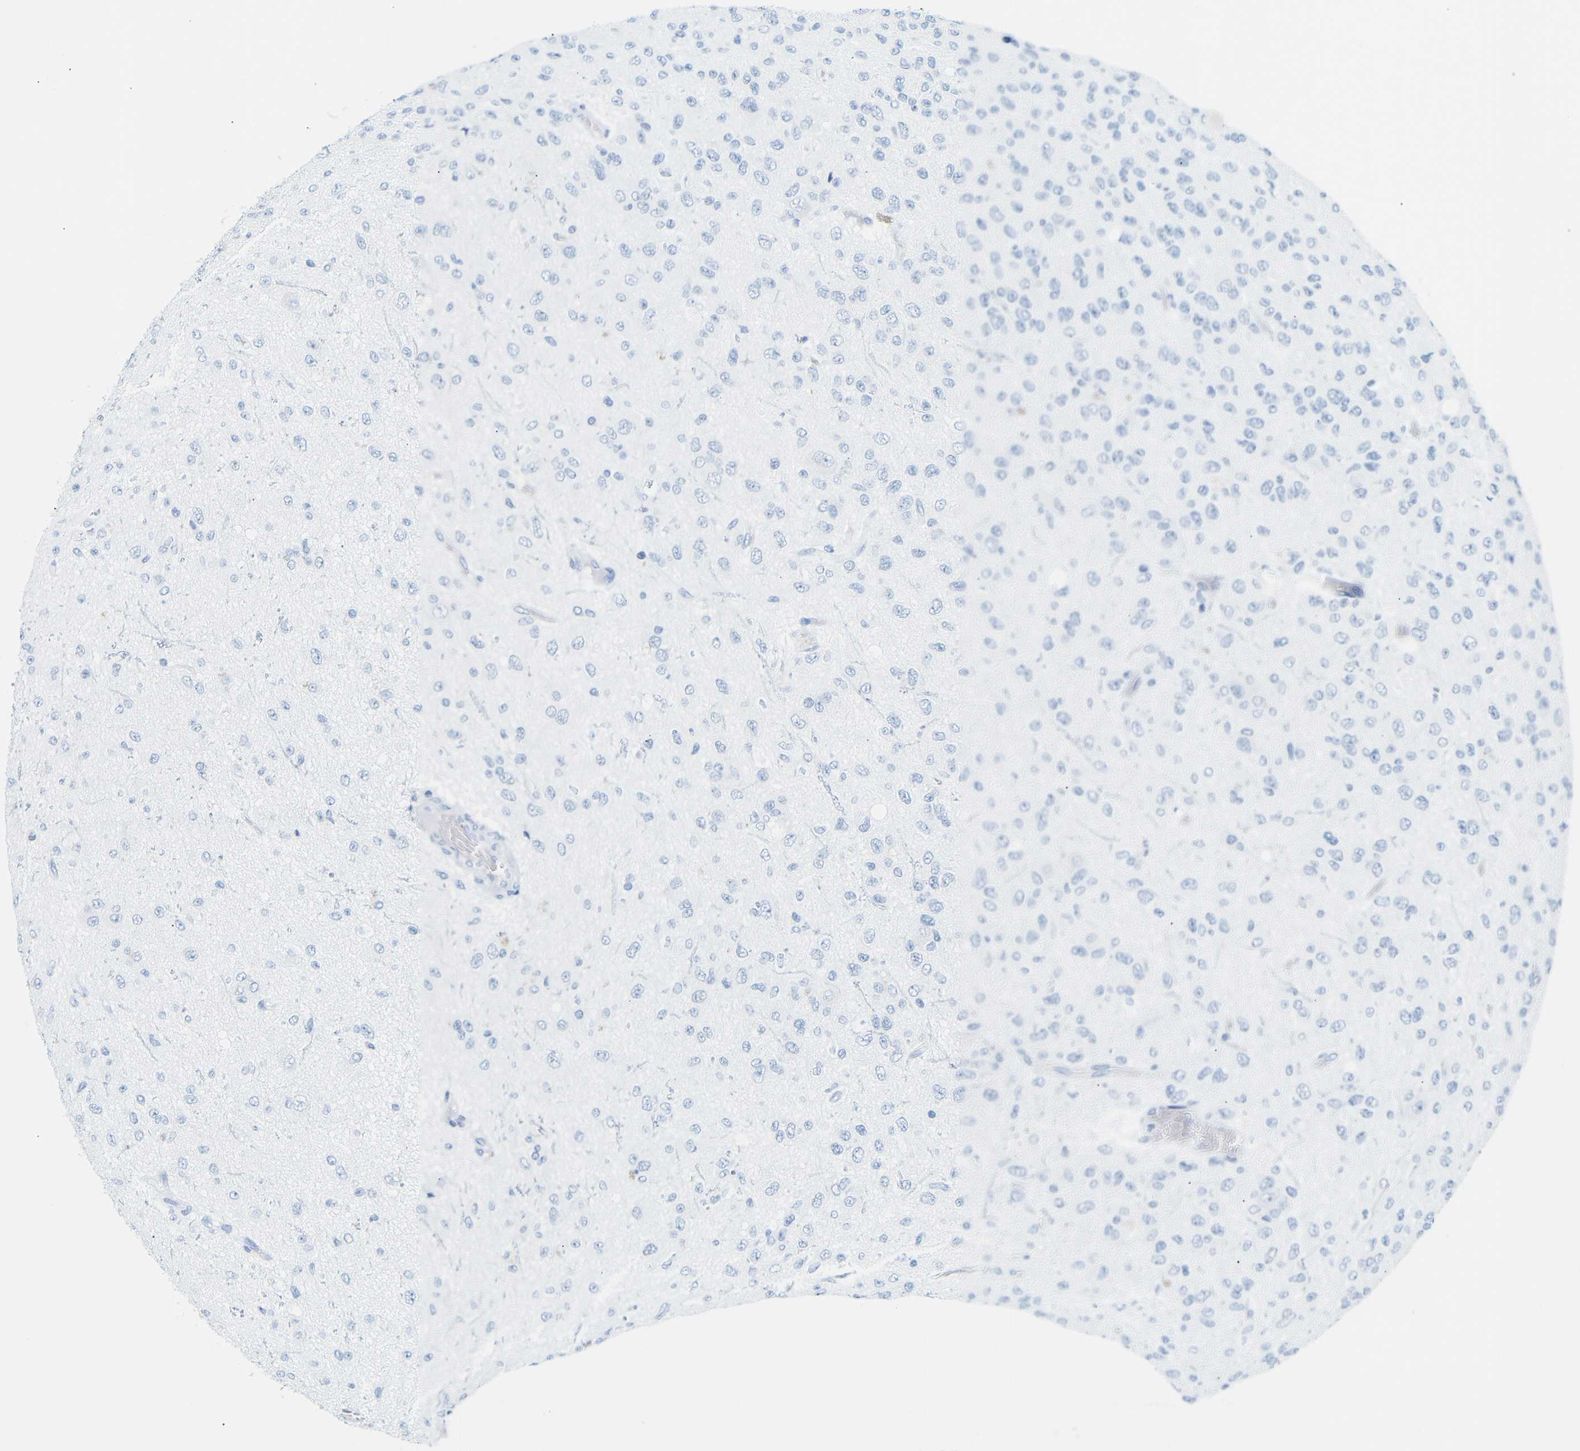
{"staining": {"intensity": "negative", "quantity": "none", "location": "none"}, "tissue": "glioma", "cell_type": "Tumor cells", "image_type": "cancer", "snomed": [{"axis": "morphology", "description": "Glioma, malignant, High grade"}, {"axis": "topography", "description": "pancreas cauda"}], "caption": "Glioma was stained to show a protein in brown. There is no significant positivity in tumor cells.", "gene": "DYNAP", "patient": {"sex": "male", "age": 60}}